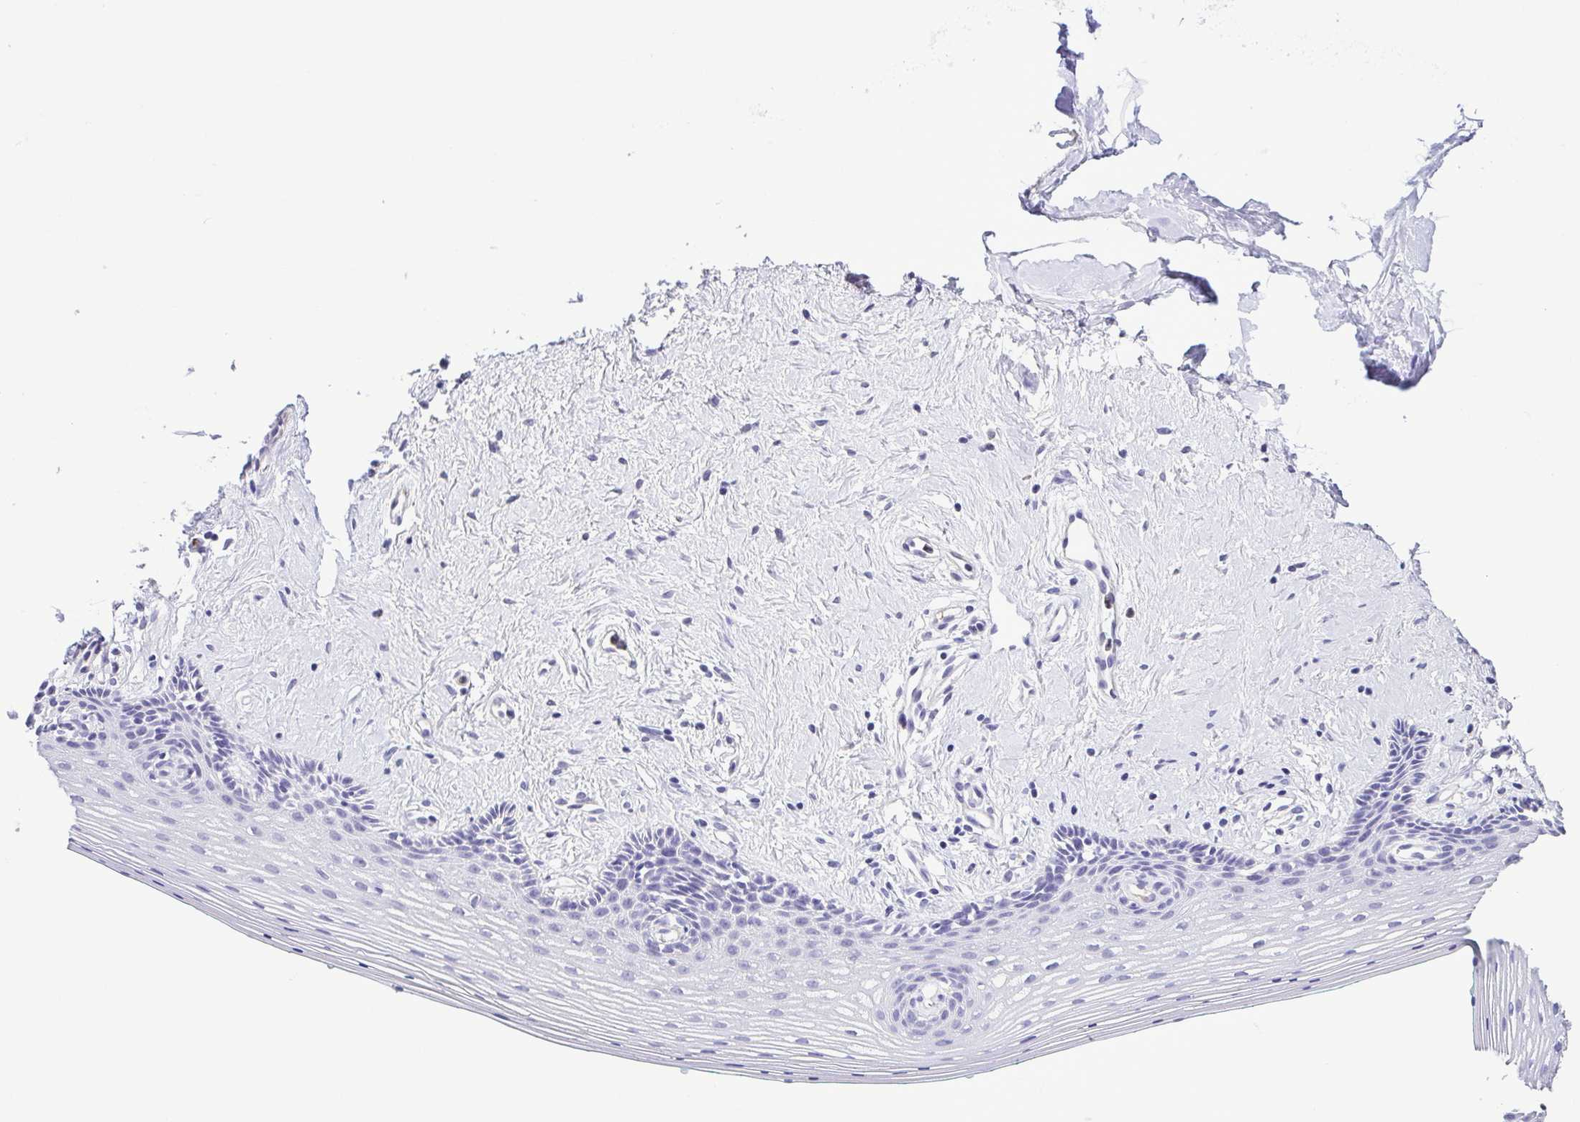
{"staining": {"intensity": "negative", "quantity": "none", "location": "none"}, "tissue": "vagina", "cell_type": "Squamous epithelial cells", "image_type": "normal", "snomed": [{"axis": "morphology", "description": "Normal tissue, NOS"}, {"axis": "topography", "description": "Vagina"}], "caption": "Immunohistochemical staining of normal human vagina exhibits no significant expression in squamous epithelial cells.", "gene": "CBY2", "patient": {"sex": "female", "age": 42}}